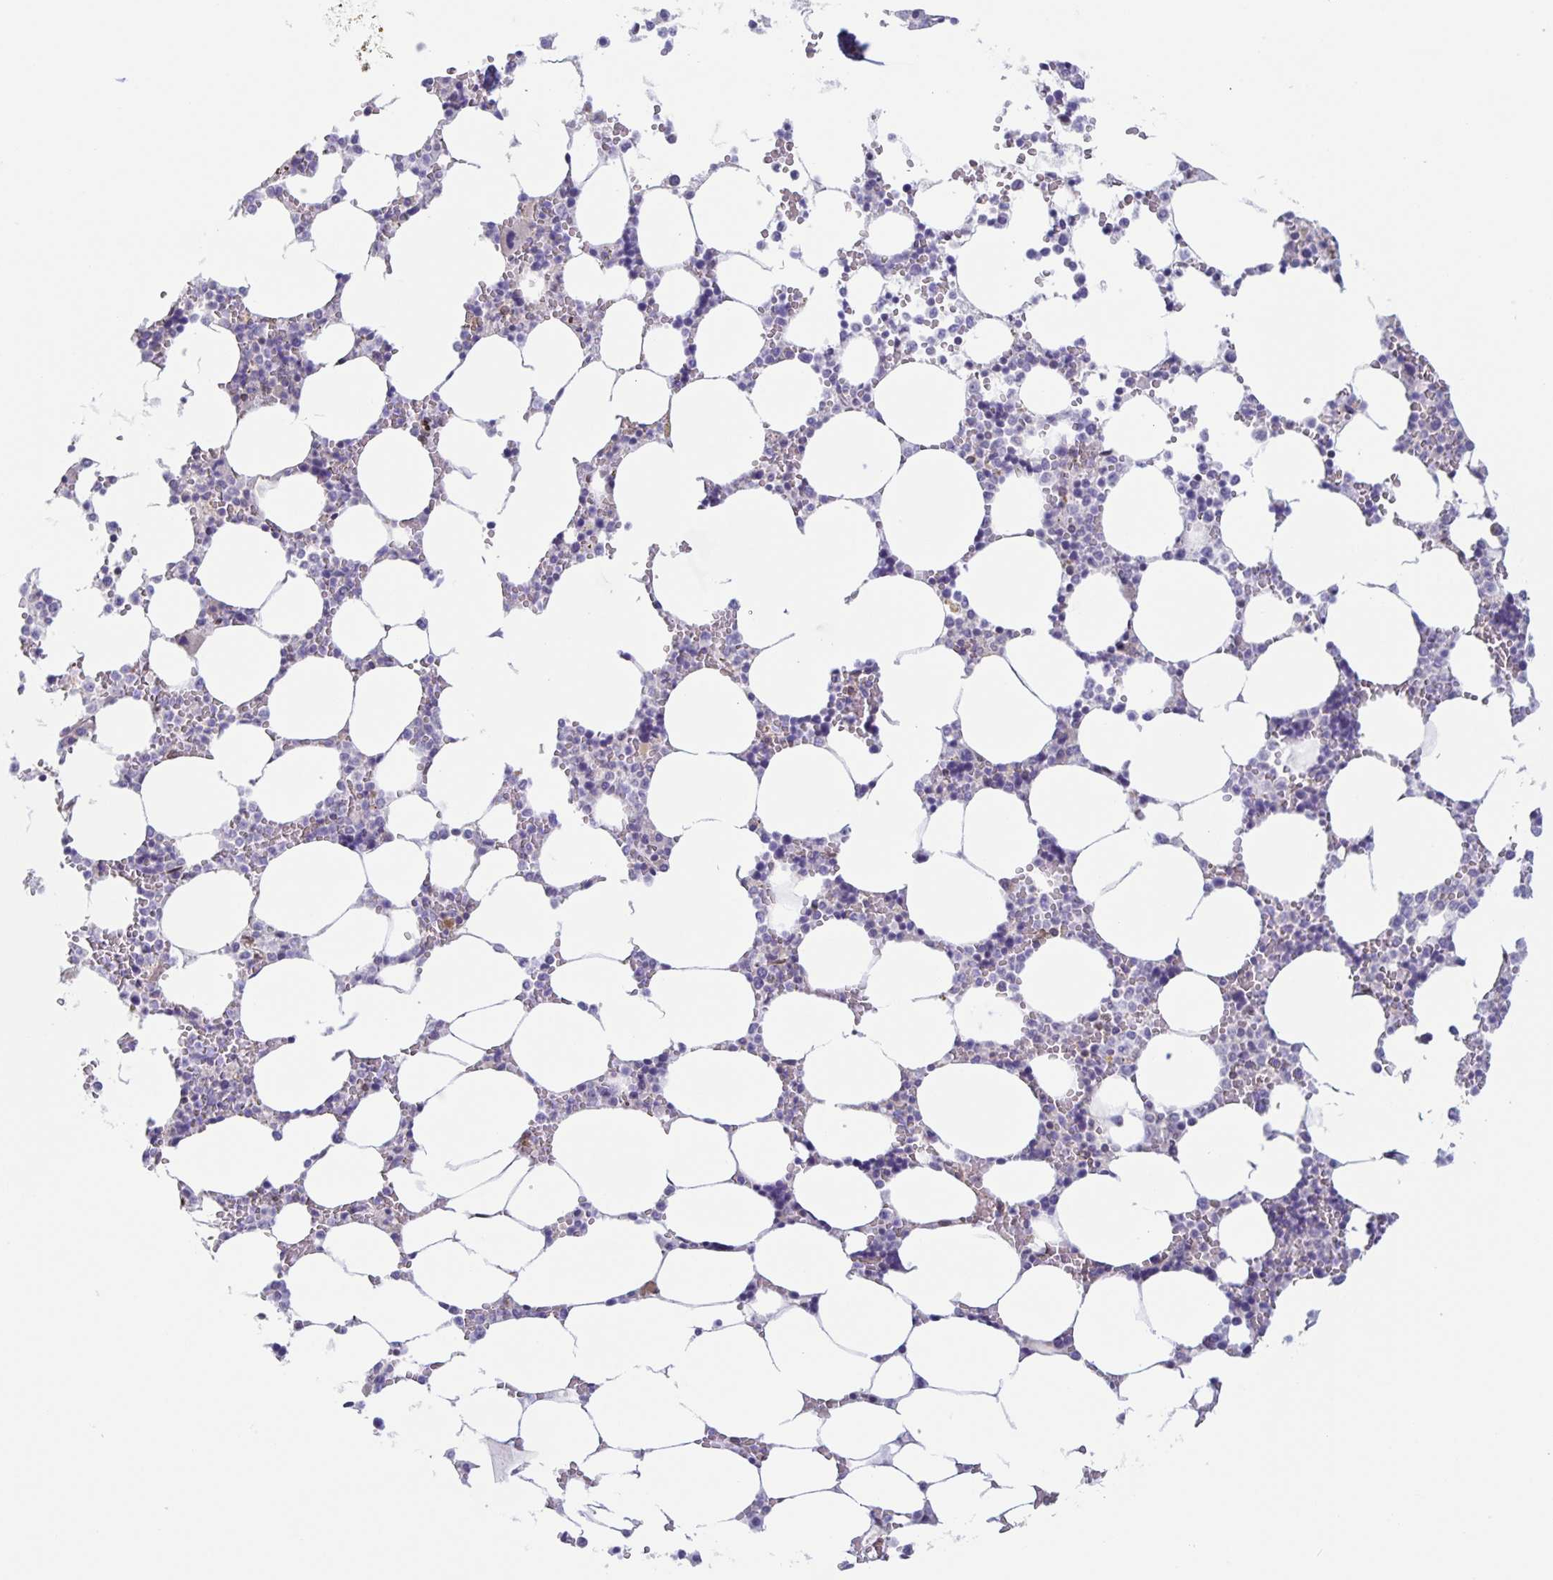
{"staining": {"intensity": "negative", "quantity": "none", "location": "none"}, "tissue": "bone marrow", "cell_type": "Hematopoietic cells", "image_type": "normal", "snomed": [{"axis": "morphology", "description": "Normal tissue, NOS"}, {"axis": "topography", "description": "Bone marrow"}], "caption": "Immunohistochemical staining of unremarkable human bone marrow reveals no significant positivity in hematopoietic cells. (Stains: DAB IHC with hematoxylin counter stain, Microscopy: brightfield microscopy at high magnification).", "gene": "SYNE2", "patient": {"sex": "male", "age": 64}}